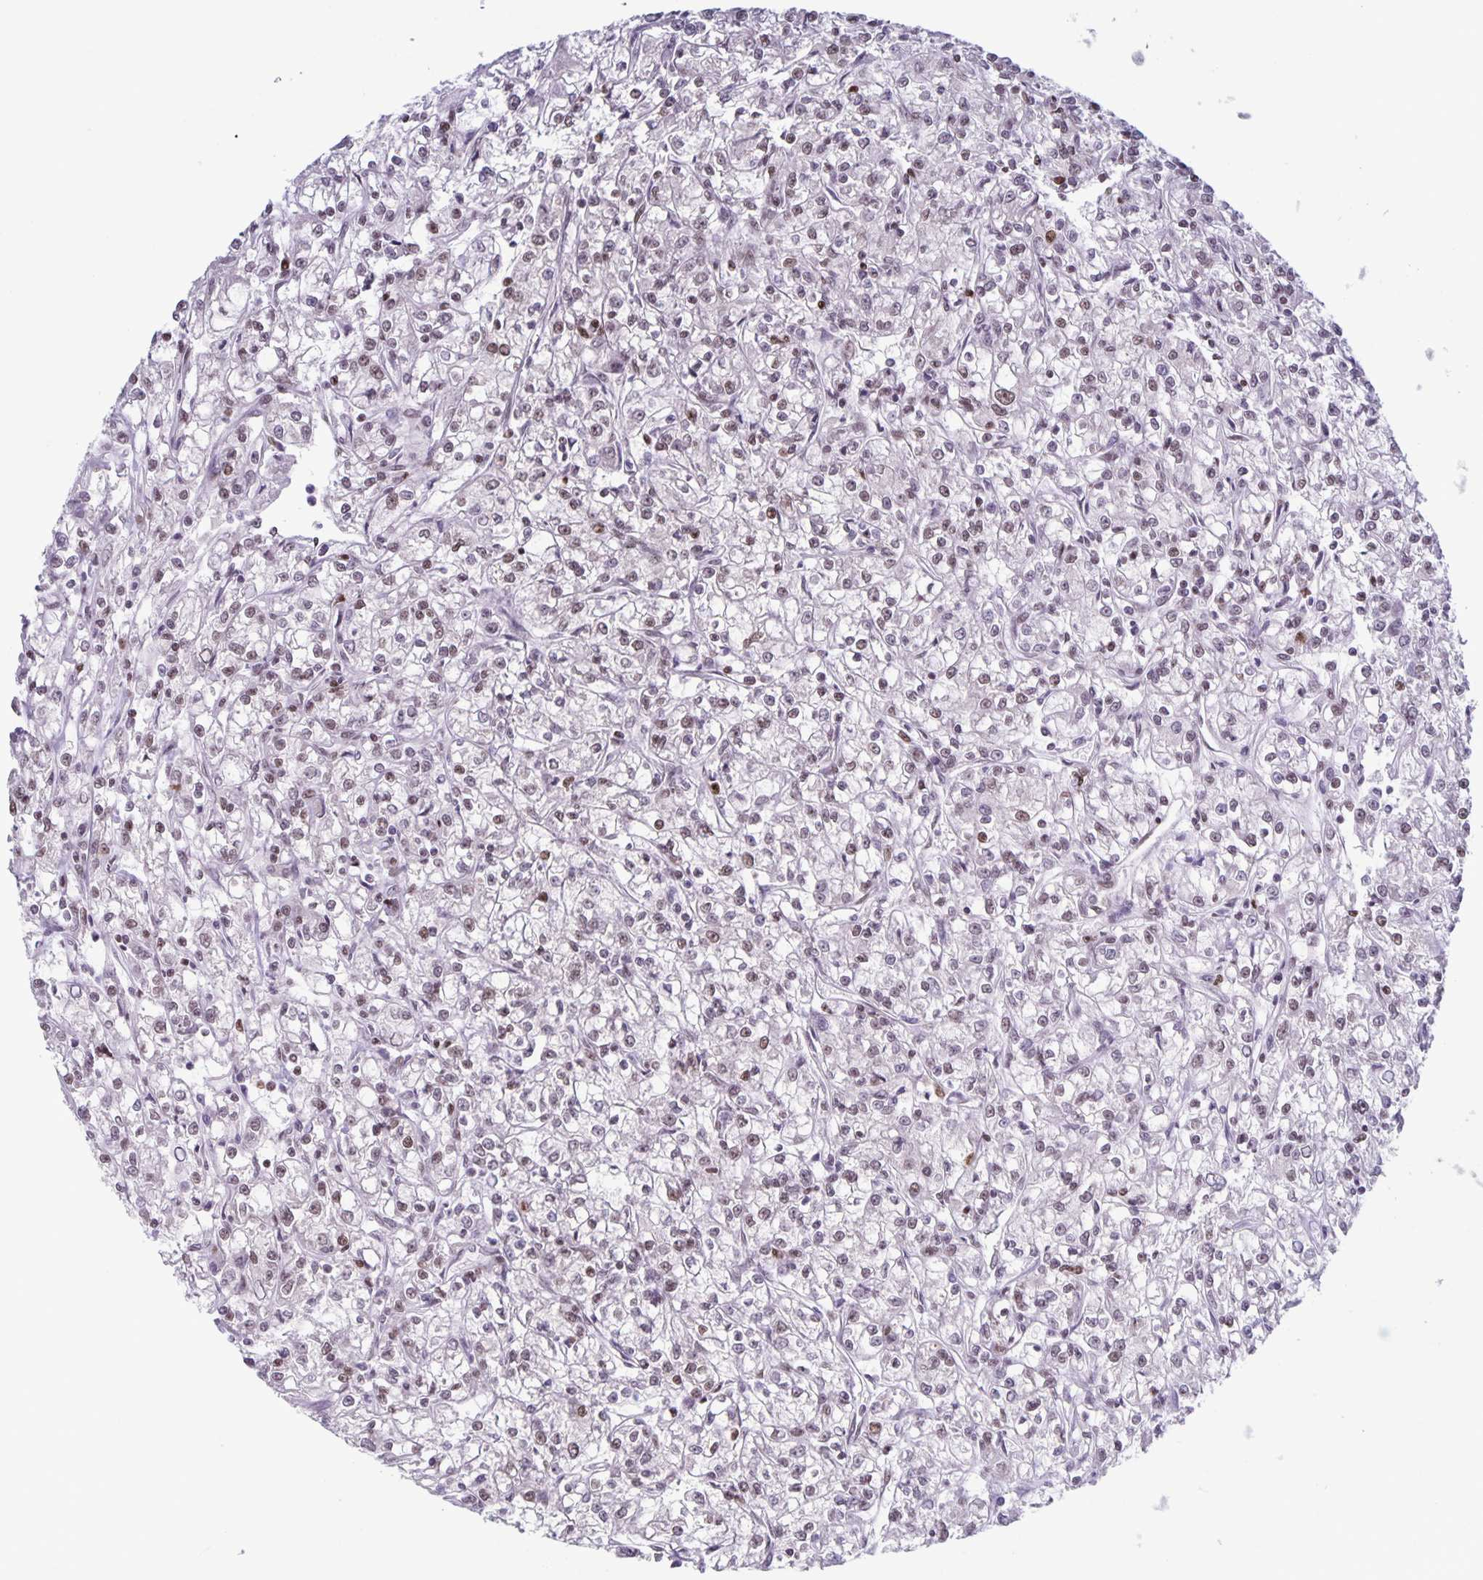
{"staining": {"intensity": "weak", "quantity": ">75%", "location": "nuclear"}, "tissue": "renal cancer", "cell_type": "Tumor cells", "image_type": "cancer", "snomed": [{"axis": "morphology", "description": "Adenocarcinoma, NOS"}, {"axis": "topography", "description": "Kidney"}], "caption": "DAB immunohistochemical staining of human adenocarcinoma (renal) shows weak nuclear protein positivity in approximately >75% of tumor cells.", "gene": "JUND", "patient": {"sex": "female", "age": 59}}